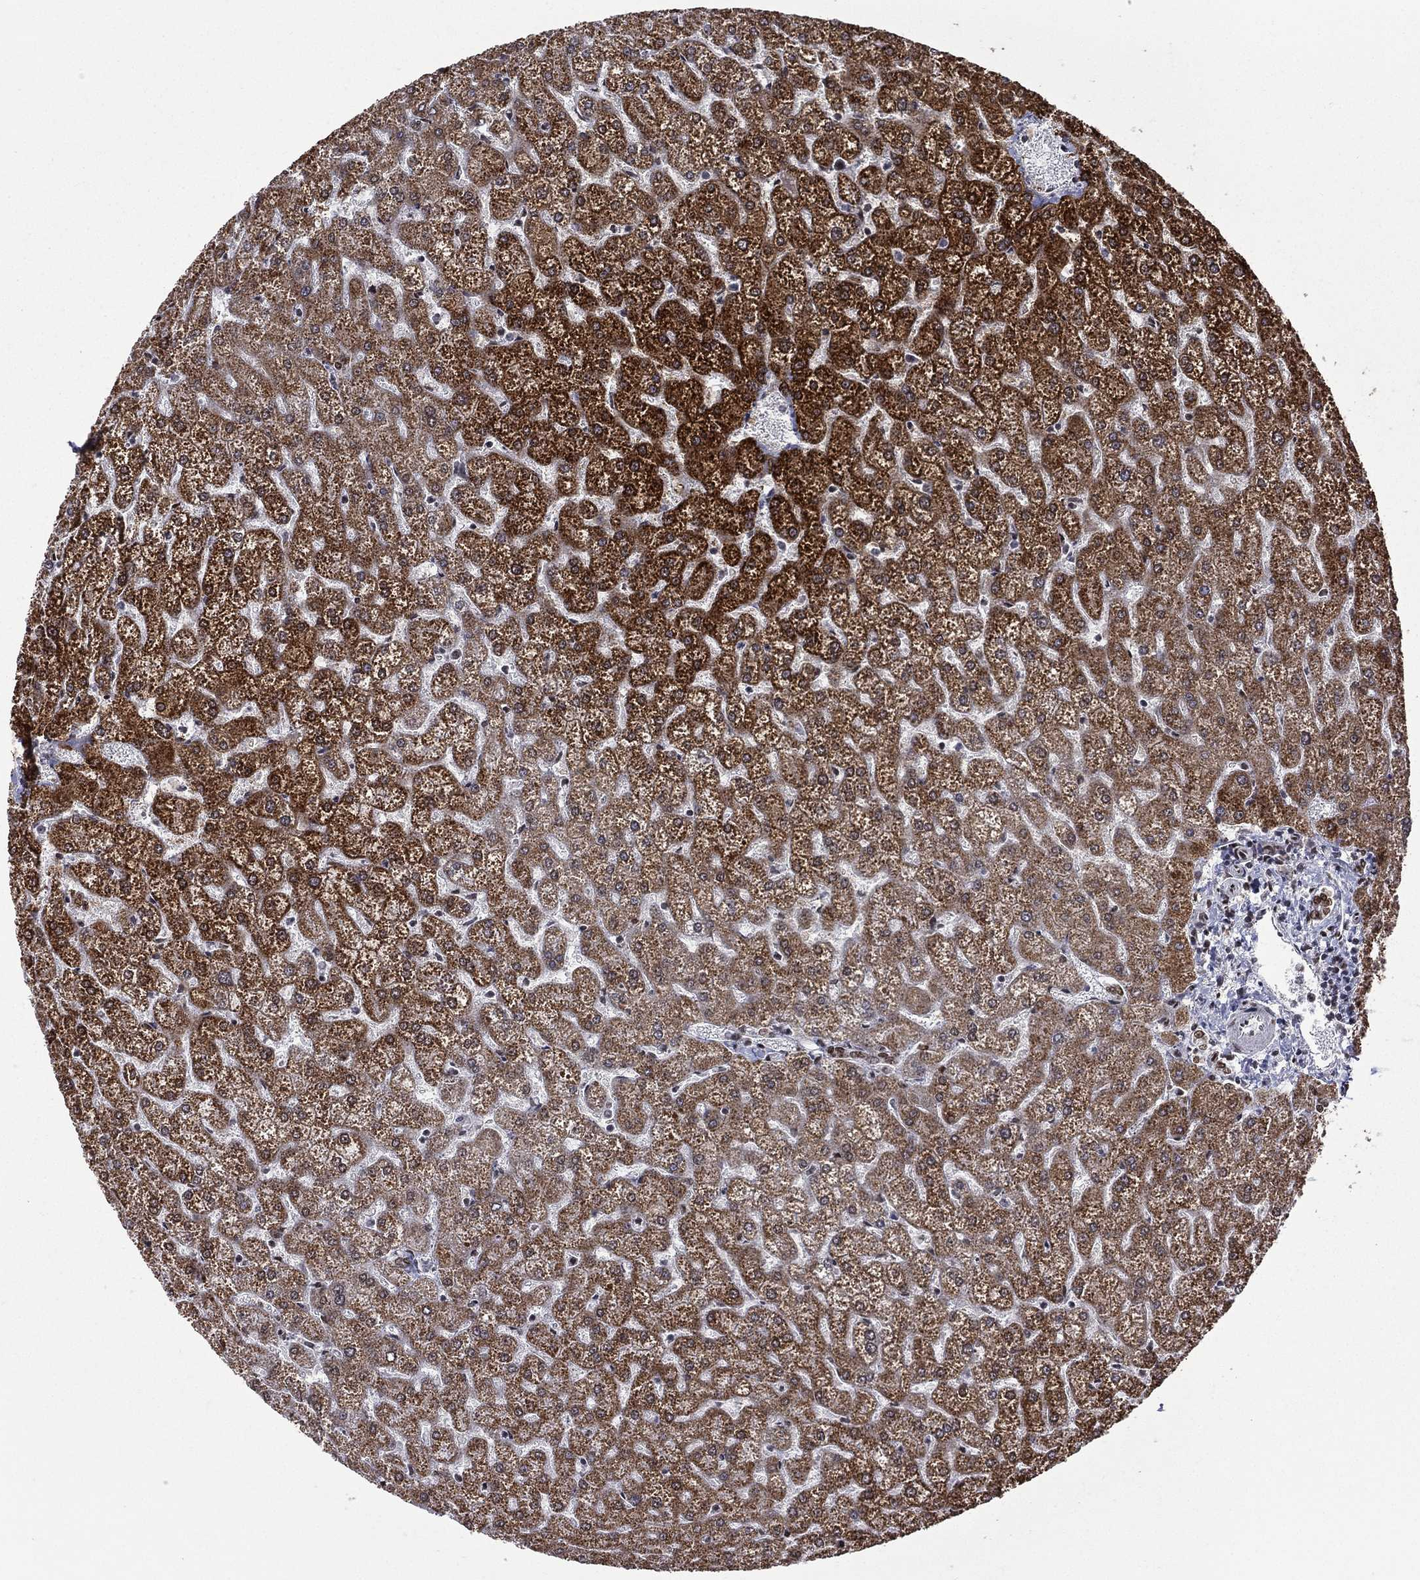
{"staining": {"intensity": "moderate", "quantity": ">75%", "location": "nuclear"}, "tissue": "liver", "cell_type": "Cholangiocytes", "image_type": "normal", "snomed": [{"axis": "morphology", "description": "Normal tissue, NOS"}, {"axis": "topography", "description": "Liver"}], "caption": "Immunohistochemical staining of normal liver shows >75% levels of moderate nuclear protein positivity in about >75% of cholangiocytes. (IHC, brightfield microscopy, high magnification).", "gene": "C5orf24", "patient": {"sex": "female", "age": 32}}